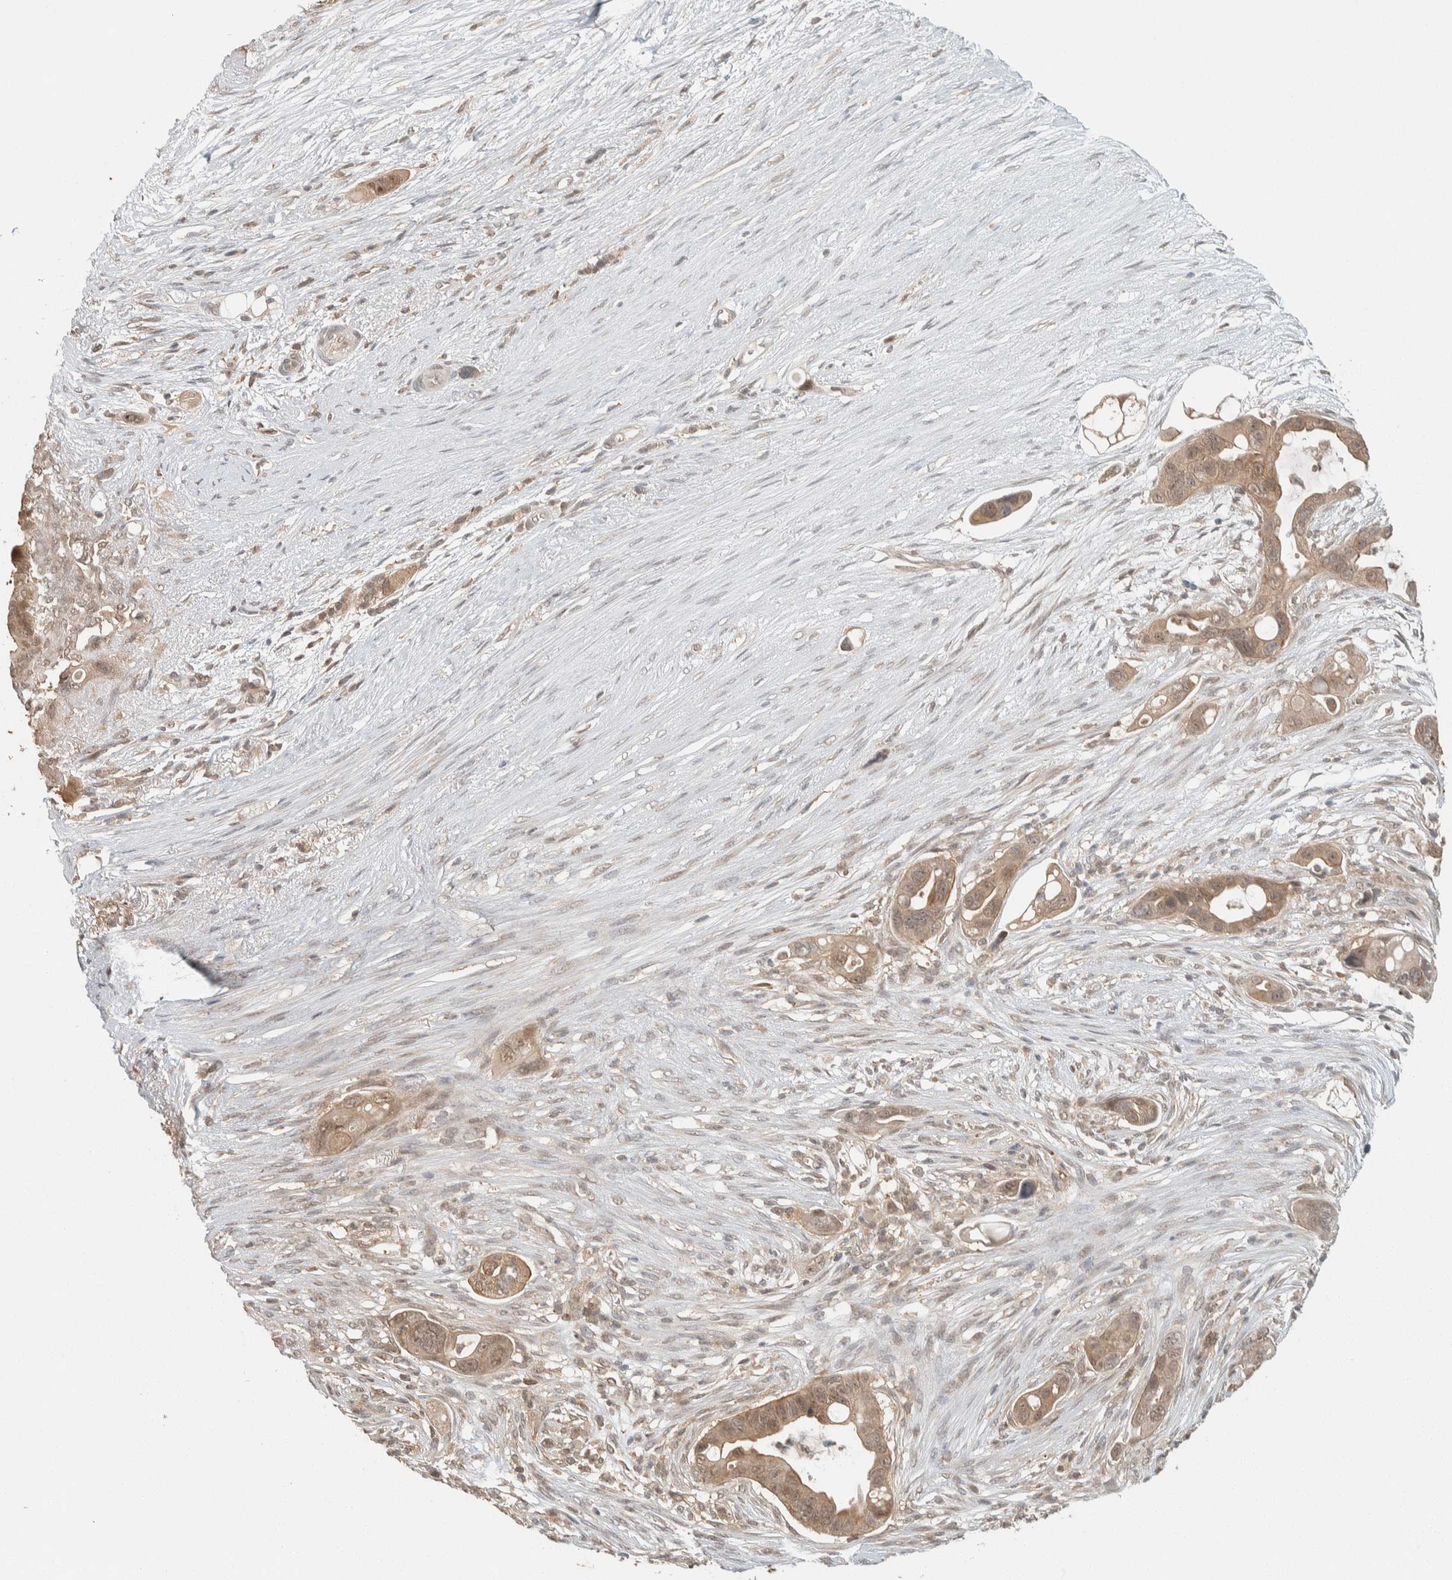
{"staining": {"intensity": "moderate", "quantity": ">75%", "location": "cytoplasmic/membranous,nuclear"}, "tissue": "pancreatic cancer", "cell_type": "Tumor cells", "image_type": "cancer", "snomed": [{"axis": "morphology", "description": "Adenocarcinoma, NOS"}, {"axis": "topography", "description": "Pancreas"}], "caption": "Protein expression by immunohistochemistry demonstrates moderate cytoplasmic/membranous and nuclear positivity in about >75% of tumor cells in pancreatic cancer (adenocarcinoma).", "gene": "ZNF567", "patient": {"sex": "female", "age": 72}}